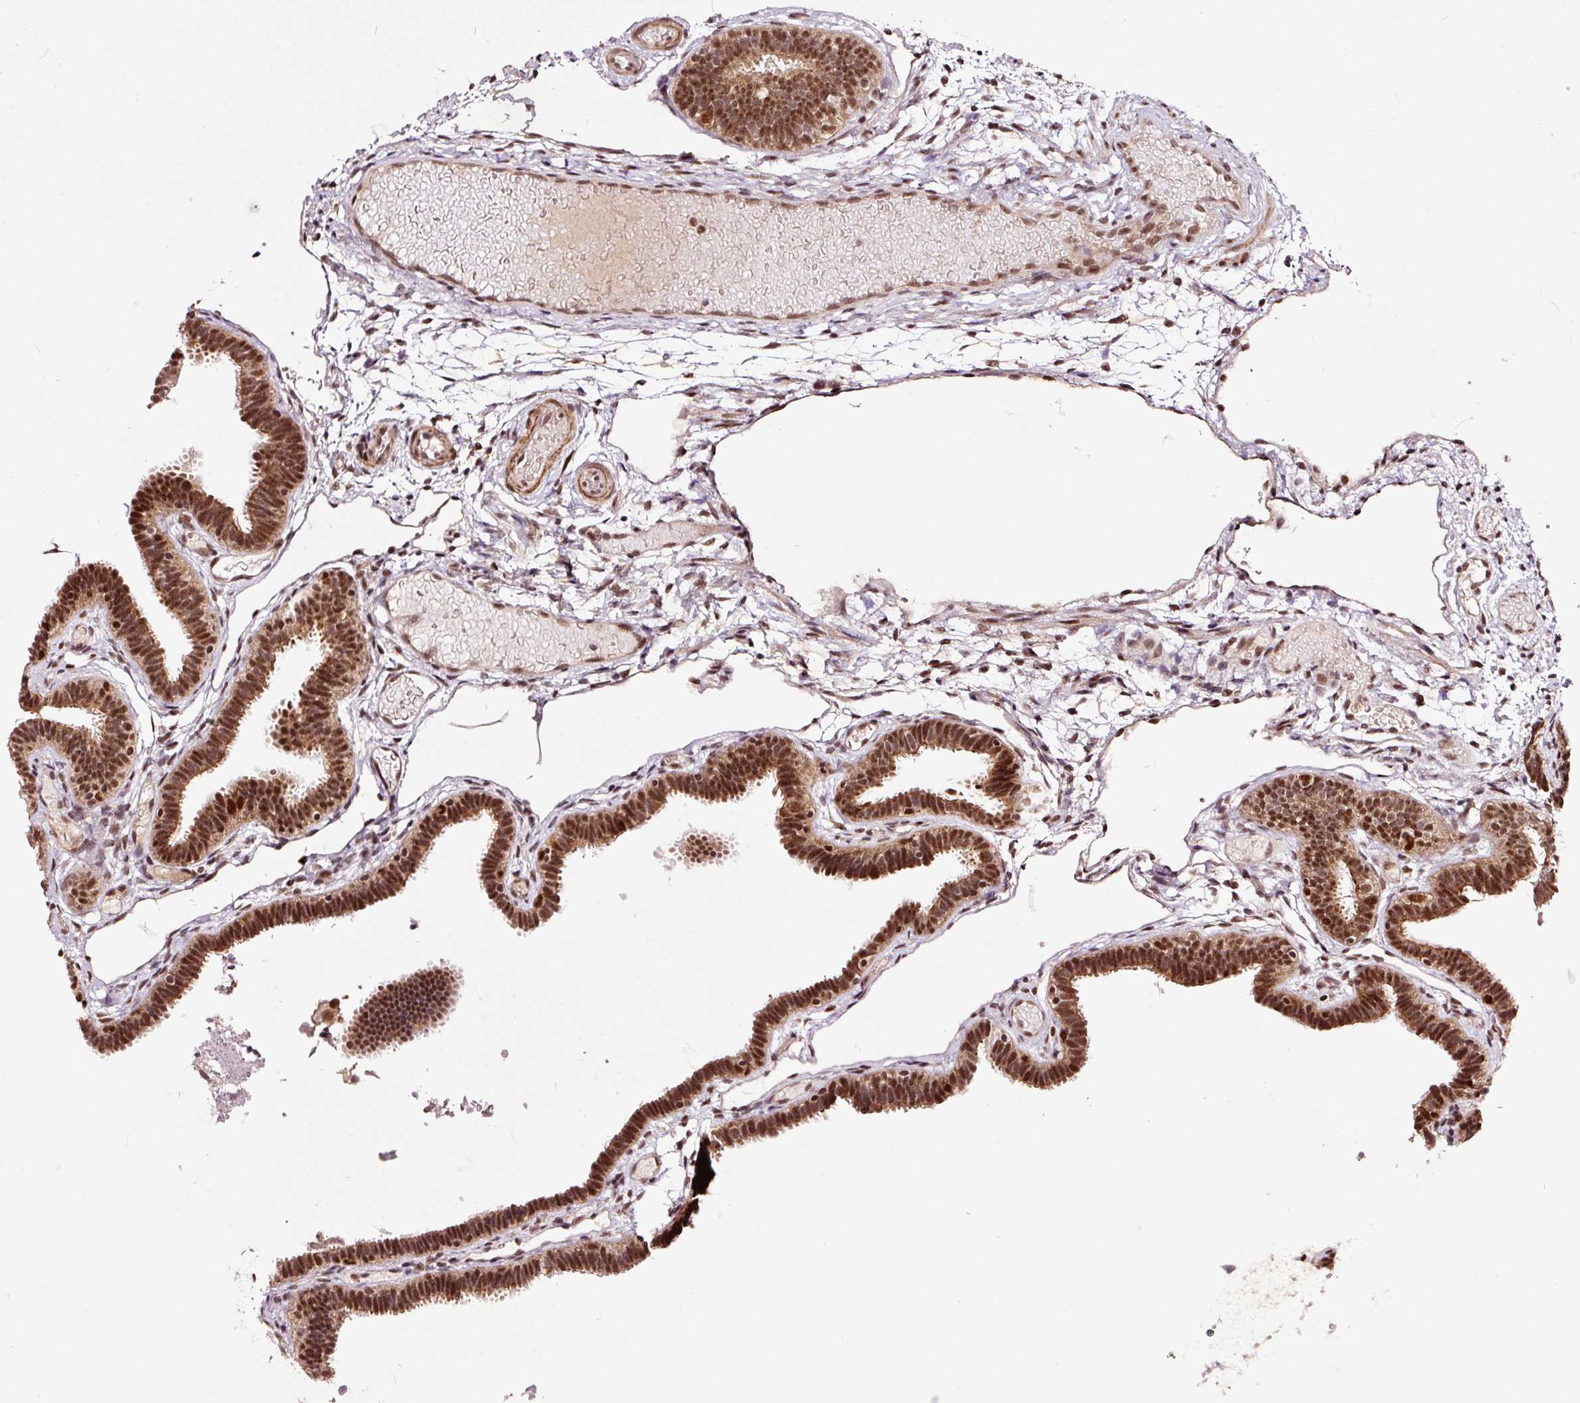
{"staining": {"intensity": "strong", "quantity": ">75%", "location": "cytoplasmic/membranous,nuclear"}, "tissue": "fallopian tube", "cell_type": "Glandular cells", "image_type": "normal", "snomed": [{"axis": "morphology", "description": "Normal tissue, NOS"}, {"axis": "topography", "description": "Fallopian tube"}], "caption": "Immunohistochemical staining of benign human fallopian tube demonstrates >75% levels of strong cytoplasmic/membranous,nuclear protein expression in approximately >75% of glandular cells.", "gene": "RFC4", "patient": {"sex": "female", "age": 37}}